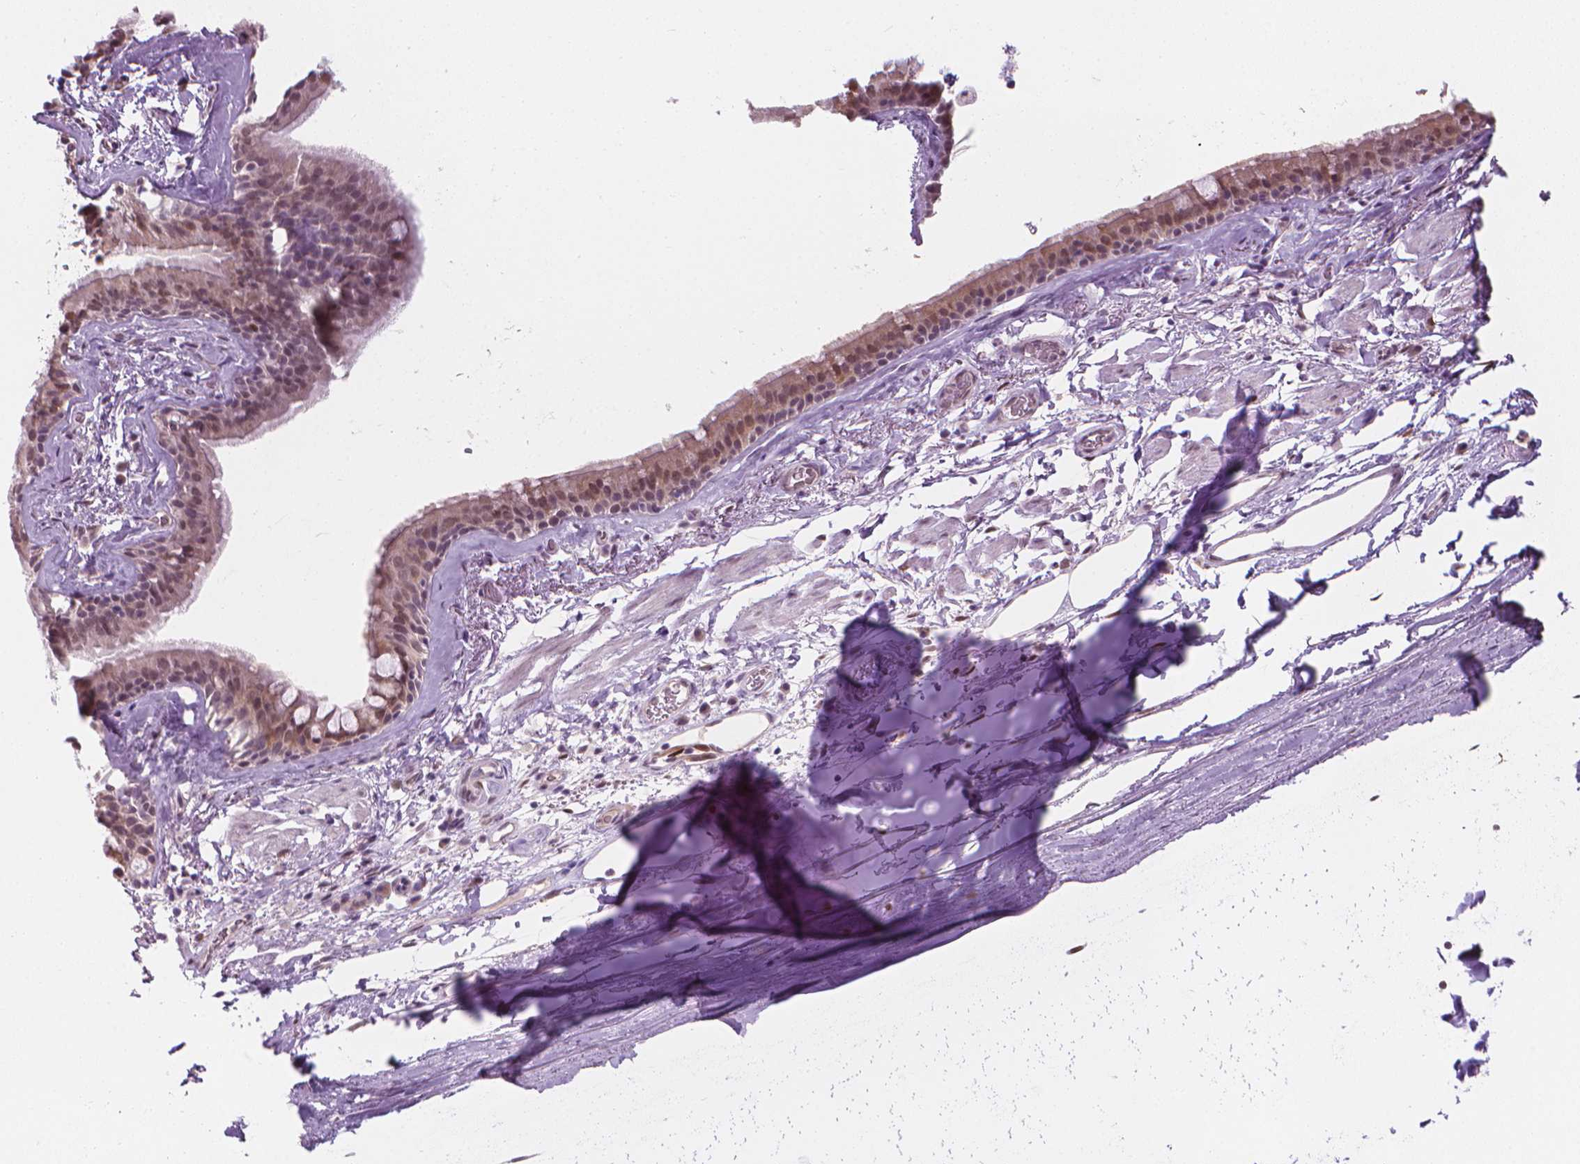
{"staining": {"intensity": "weak", "quantity": ">75%", "location": "cytoplasmic/membranous,nuclear"}, "tissue": "bronchus", "cell_type": "Respiratory epithelial cells", "image_type": "normal", "snomed": [{"axis": "morphology", "description": "Normal tissue, NOS"}, {"axis": "topography", "description": "Cartilage tissue"}, {"axis": "topography", "description": "Bronchus"}], "caption": "Benign bronchus reveals weak cytoplasmic/membranous,nuclear expression in about >75% of respiratory epithelial cells The staining is performed using DAB (3,3'-diaminobenzidine) brown chromogen to label protein expression. The nuclei are counter-stained blue using hematoxylin..", "gene": "CDKN1C", "patient": {"sex": "male", "age": 58}}